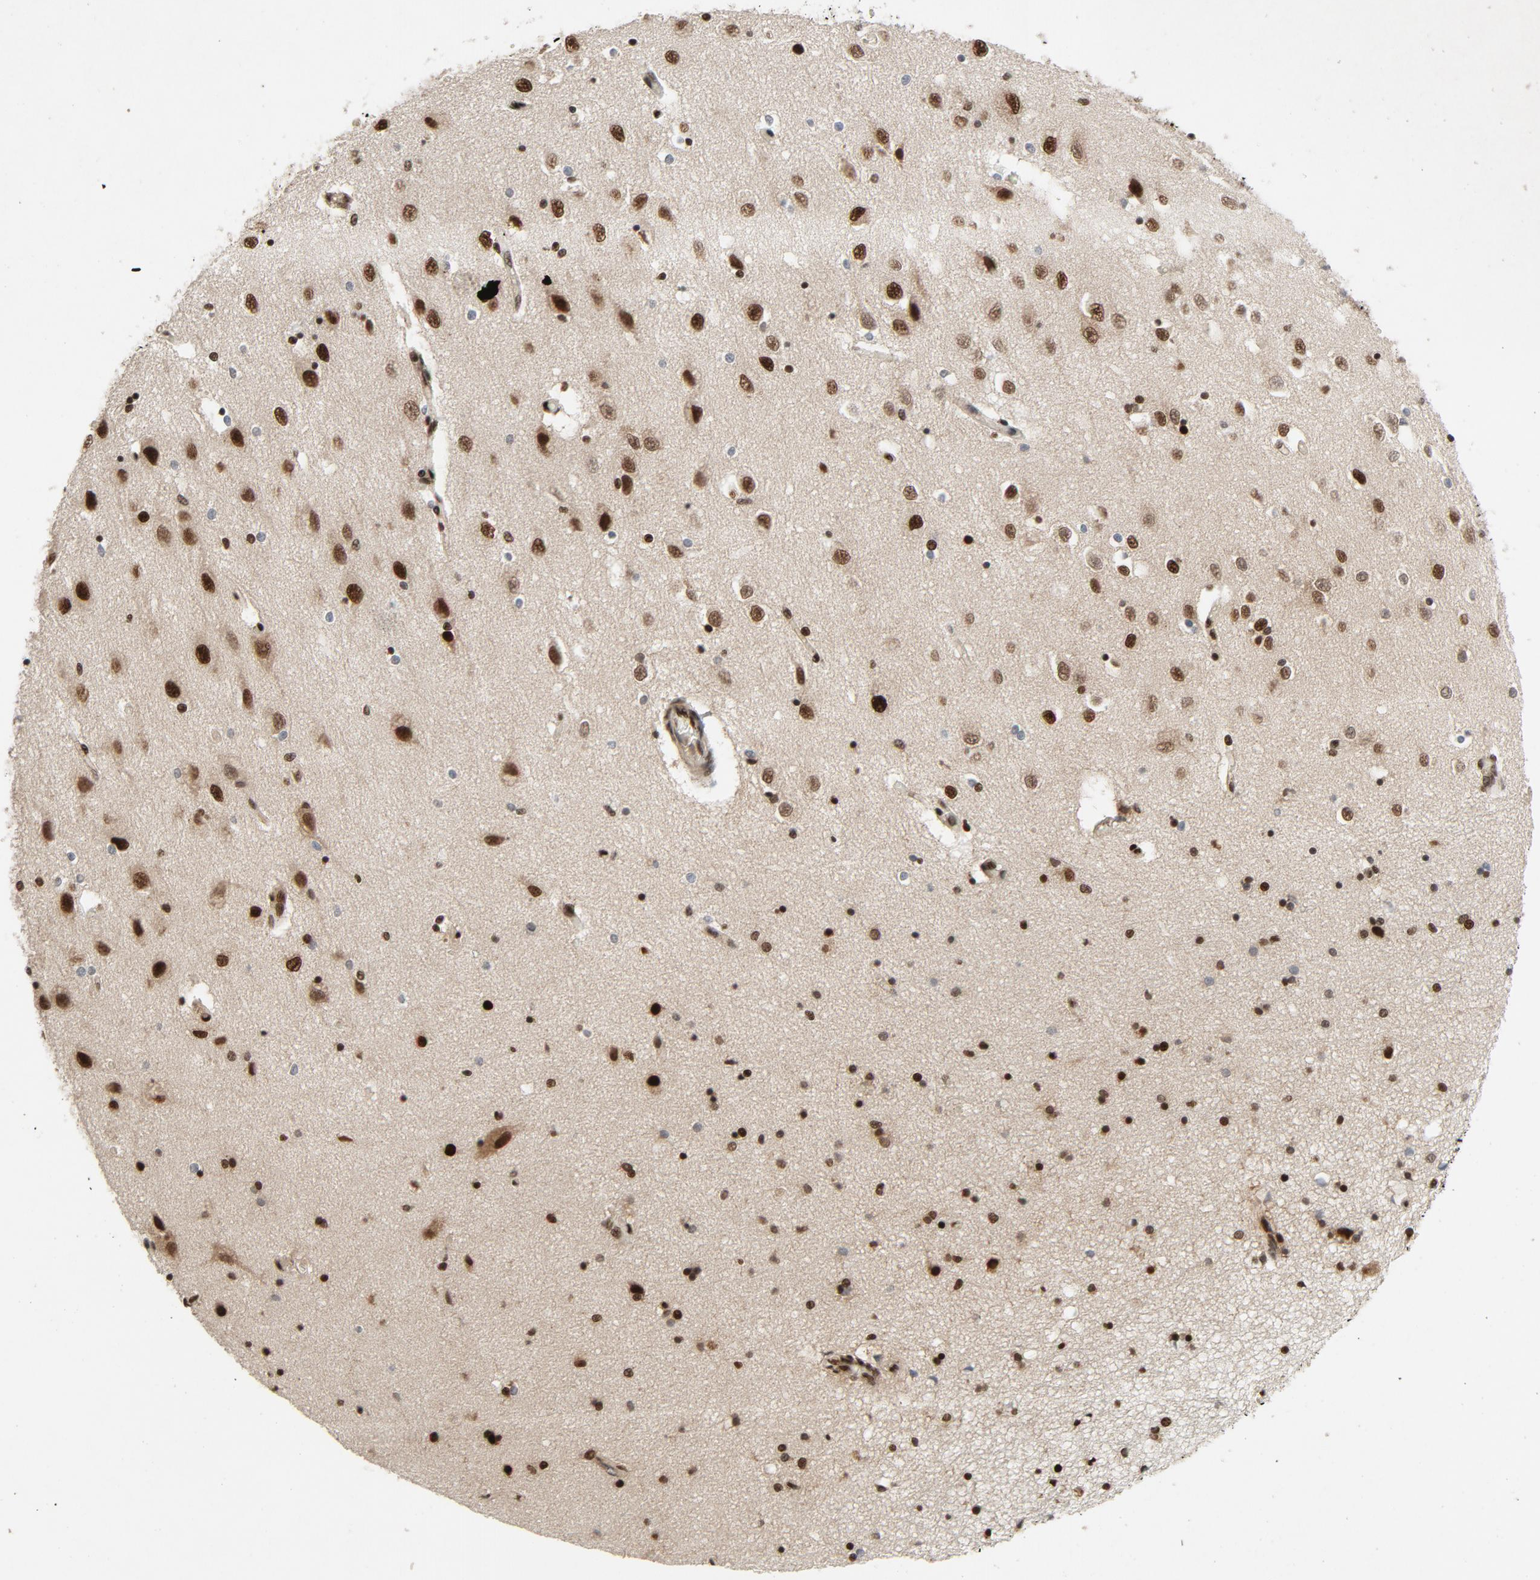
{"staining": {"intensity": "strong", "quantity": ">75%", "location": "nuclear"}, "tissue": "hippocampus", "cell_type": "Glial cells", "image_type": "normal", "snomed": [{"axis": "morphology", "description": "Normal tissue, NOS"}, {"axis": "topography", "description": "Hippocampus"}], "caption": "Hippocampus stained with DAB (3,3'-diaminobenzidine) immunohistochemistry exhibits high levels of strong nuclear expression in approximately >75% of glial cells.", "gene": "SMARCD1", "patient": {"sex": "female", "age": 54}}